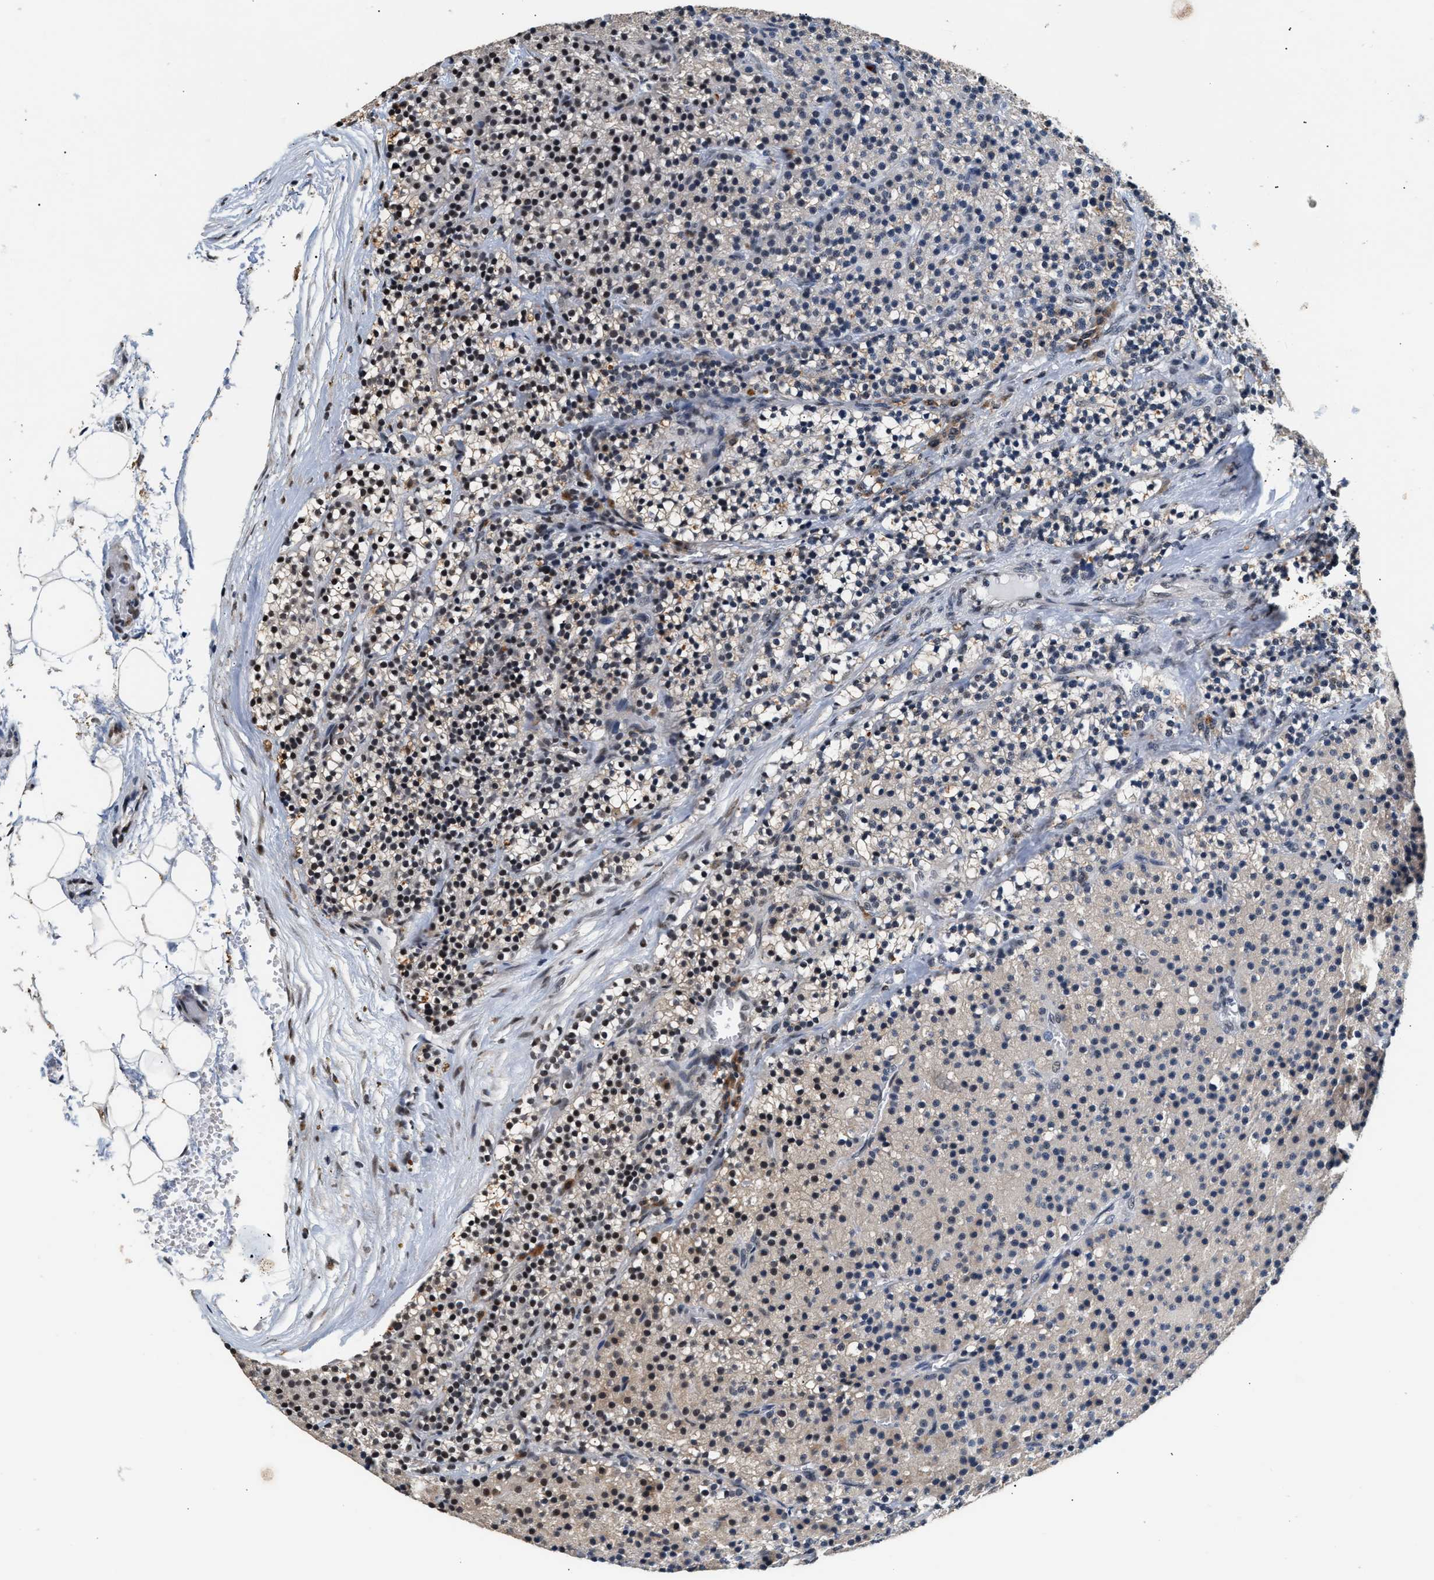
{"staining": {"intensity": "weak", "quantity": "25%-75%", "location": "cytoplasmic/membranous,nuclear"}, "tissue": "parathyroid gland", "cell_type": "Glandular cells", "image_type": "normal", "snomed": [{"axis": "morphology", "description": "Normal tissue, NOS"}, {"axis": "morphology", "description": "Adenoma, NOS"}, {"axis": "topography", "description": "Parathyroid gland"}], "caption": "Protein analysis of normal parathyroid gland displays weak cytoplasmic/membranous,nuclear staining in about 25%-75% of glandular cells.", "gene": "THOC1", "patient": {"sex": "male", "age": 75}}